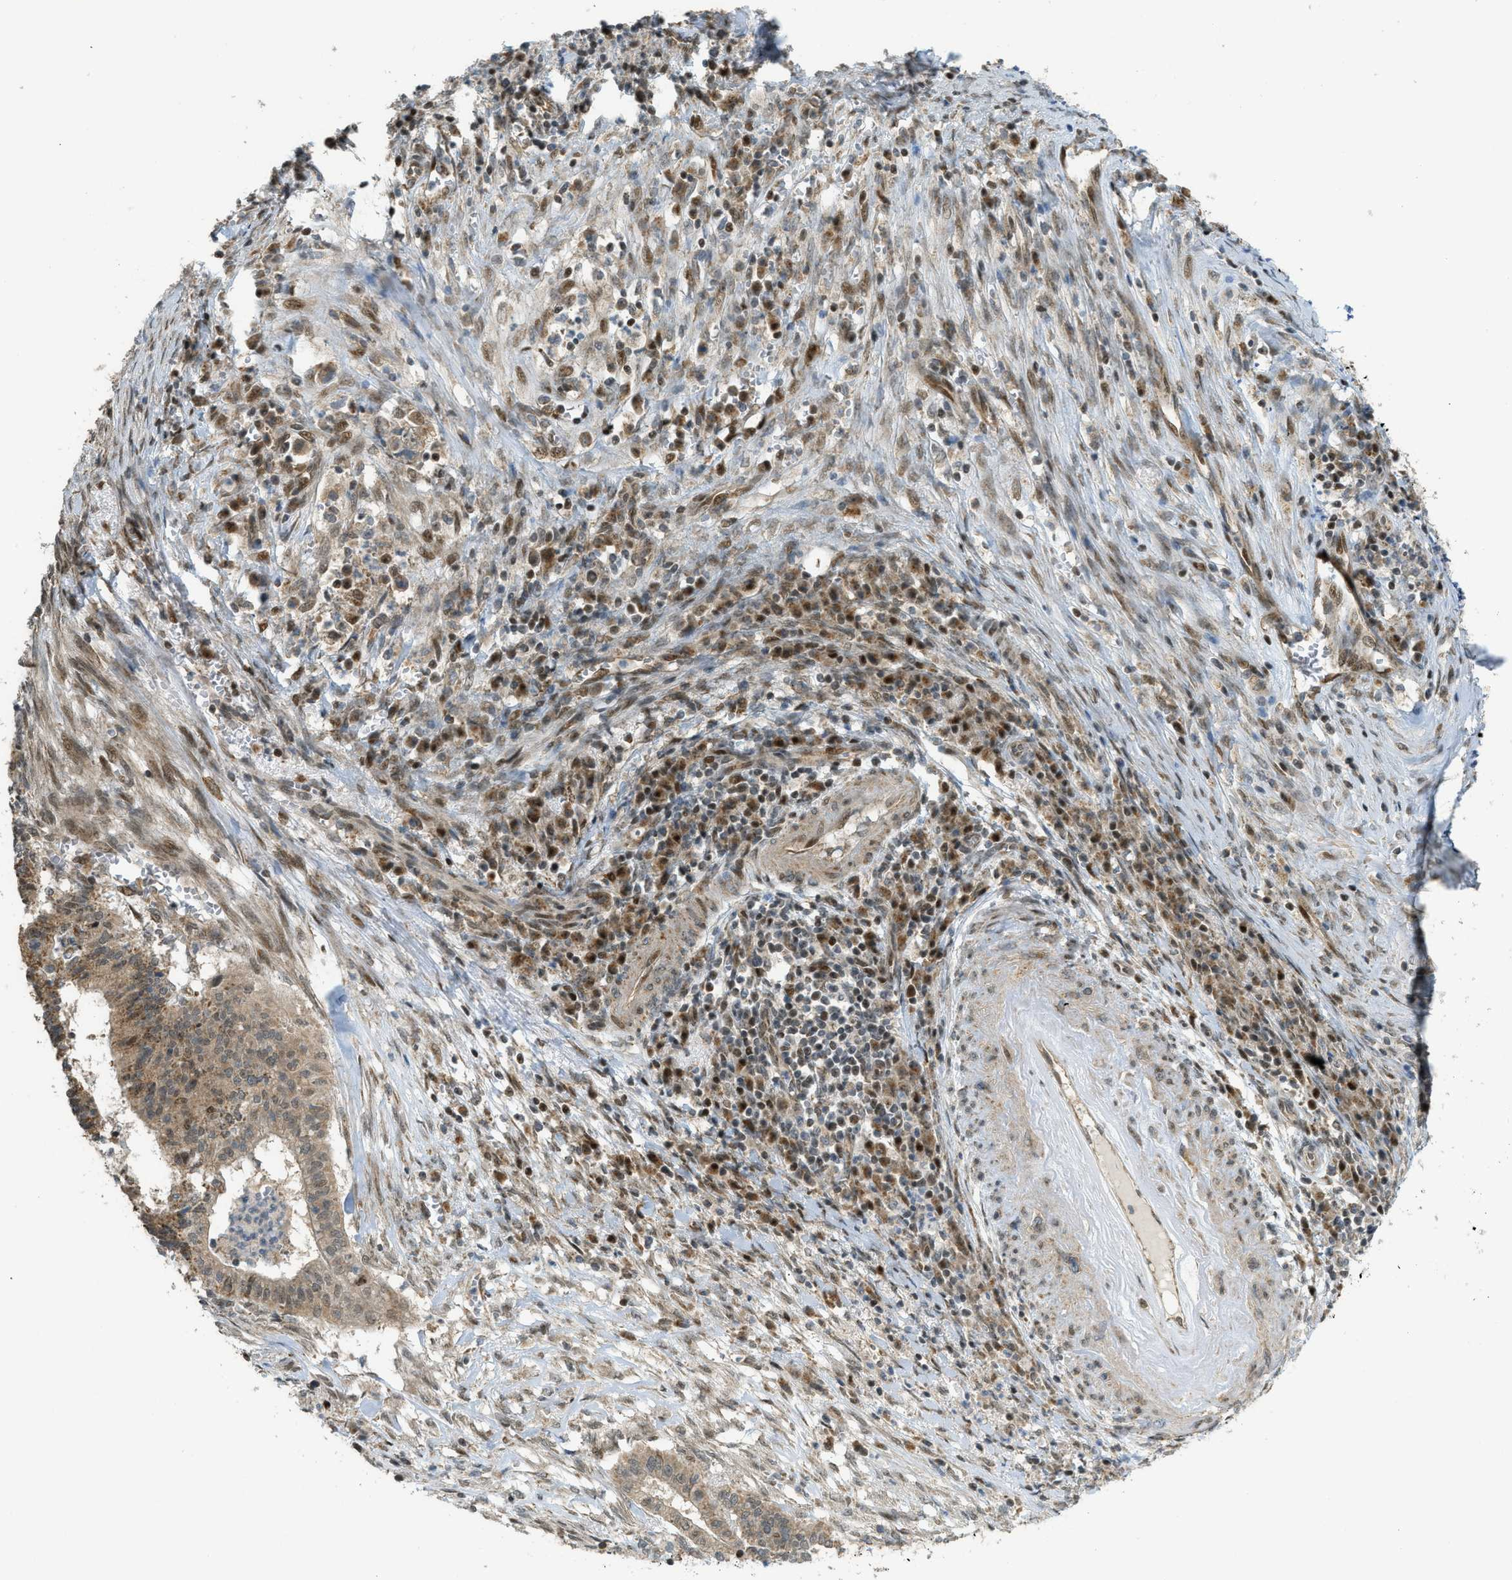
{"staining": {"intensity": "moderate", "quantity": ">75%", "location": "cytoplasmic/membranous,nuclear"}, "tissue": "cervical cancer", "cell_type": "Tumor cells", "image_type": "cancer", "snomed": [{"axis": "morphology", "description": "Adenocarcinoma, NOS"}, {"axis": "topography", "description": "Cervix"}], "caption": "Tumor cells demonstrate moderate cytoplasmic/membranous and nuclear staining in about >75% of cells in cervical cancer (adenocarcinoma).", "gene": "CCDC186", "patient": {"sex": "female", "age": 44}}